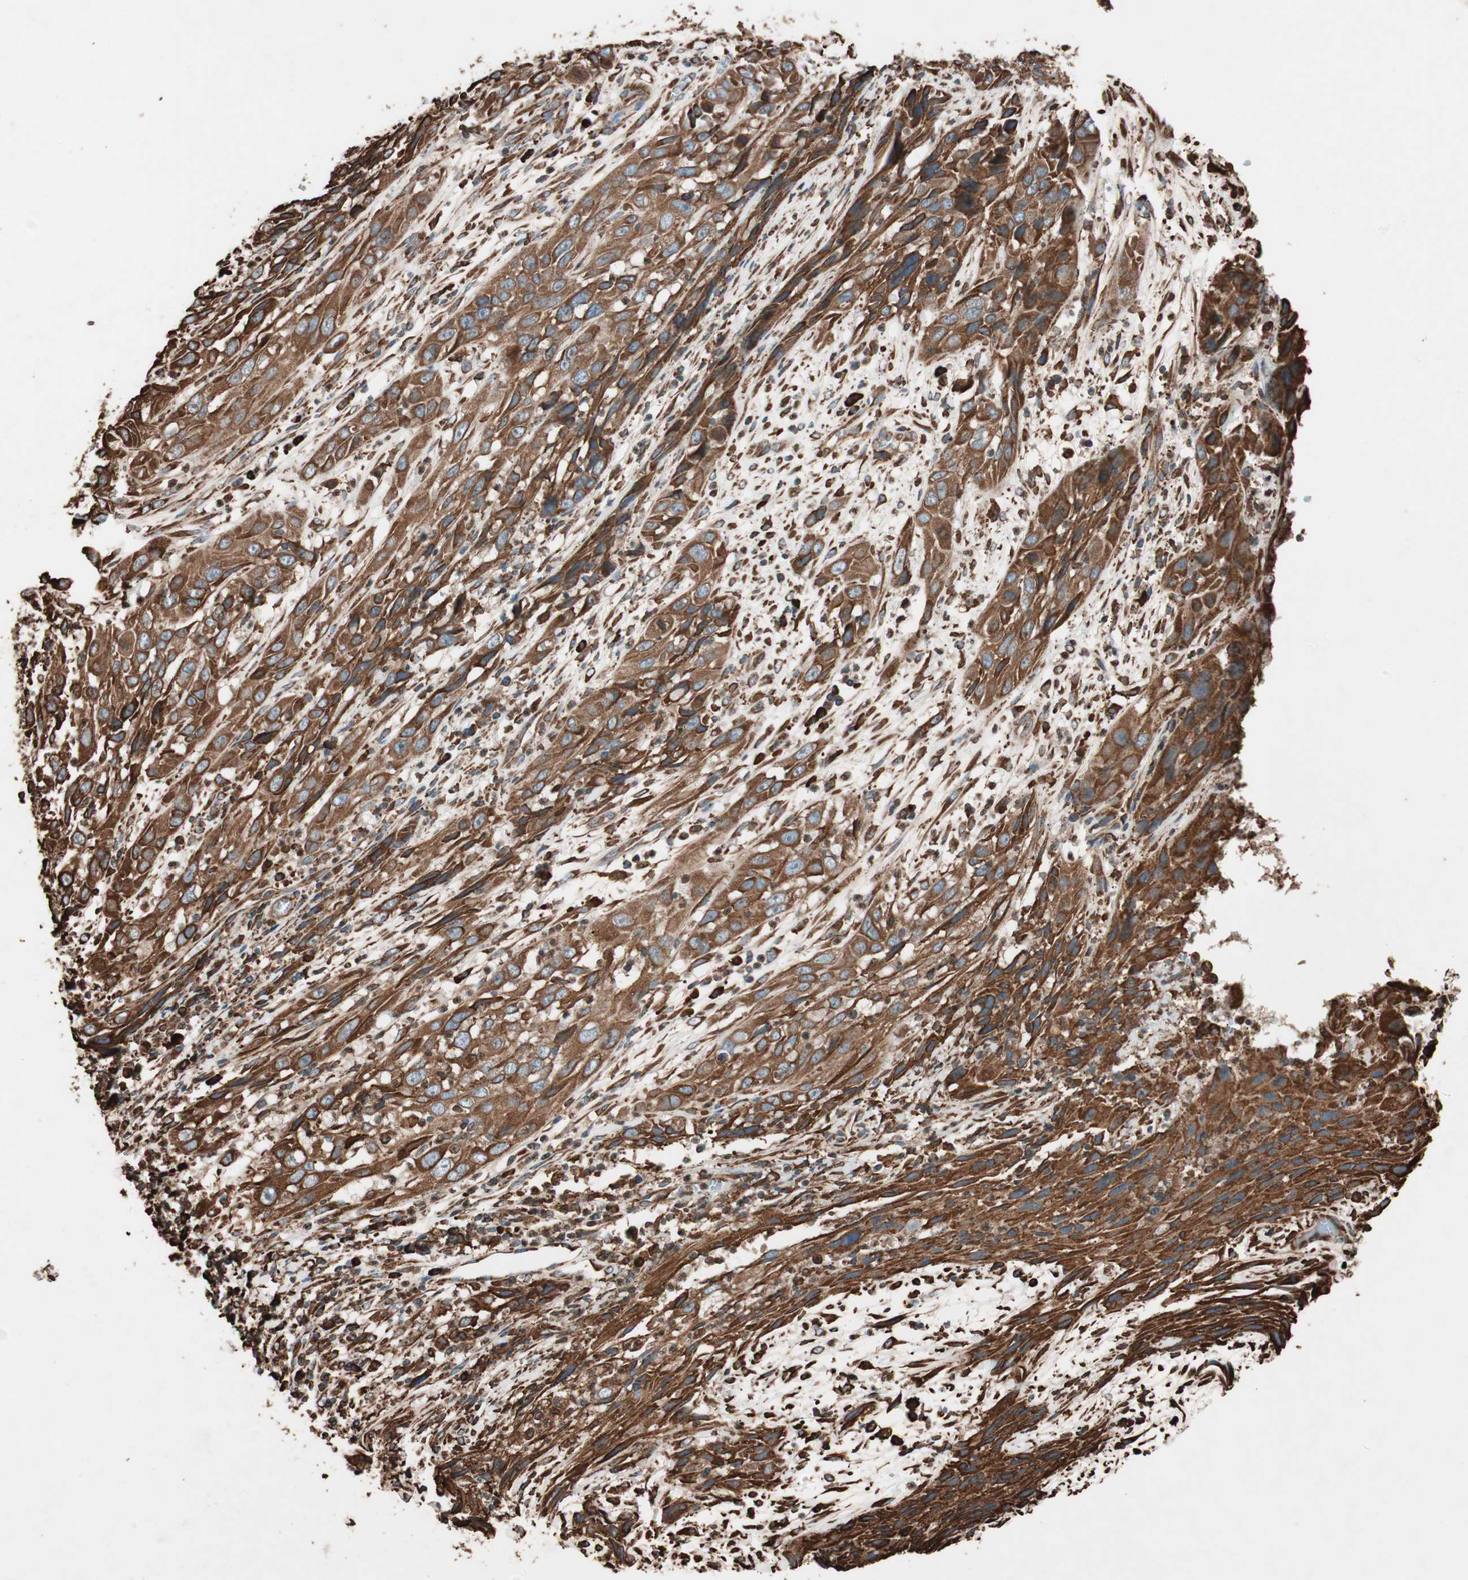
{"staining": {"intensity": "strong", "quantity": ">75%", "location": "cytoplasmic/membranous"}, "tissue": "cervical cancer", "cell_type": "Tumor cells", "image_type": "cancer", "snomed": [{"axis": "morphology", "description": "Squamous cell carcinoma, NOS"}, {"axis": "topography", "description": "Cervix"}], "caption": "There is high levels of strong cytoplasmic/membranous staining in tumor cells of cervical squamous cell carcinoma, as demonstrated by immunohistochemical staining (brown color).", "gene": "VEGFA", "patient": {"sex": "female", "age": 32}}